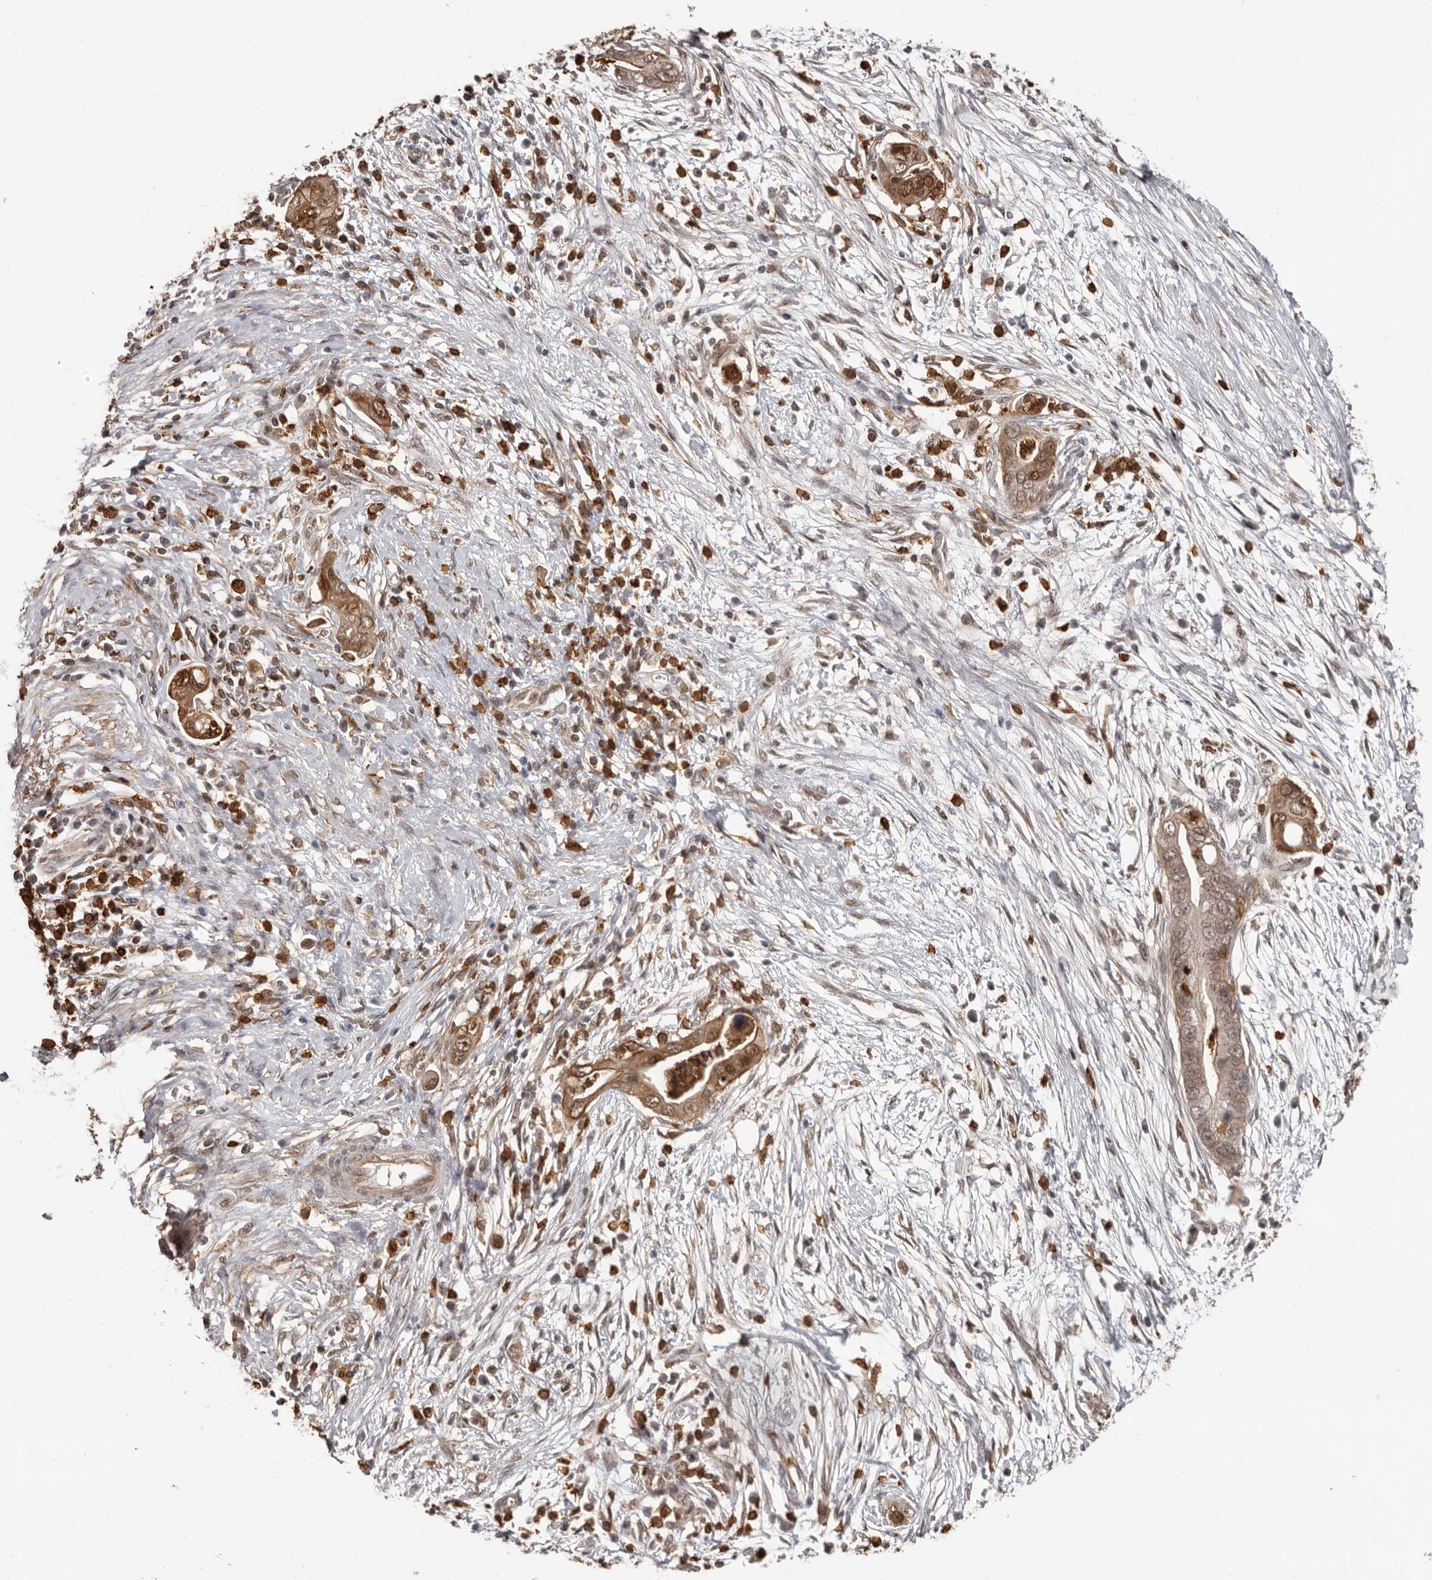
{"staining": {"intensity": "moderate", "quantity": ">75%", "location": "cytoplasmic/membranous,nuclear"}, "tissue": "pancreatic cancer", "cell_type": "Tumor cells", "image_type": "cancer", "snomed": [{"axis": "morphology", "description": "Adenocarcinoma, NOS"}, {"axis": "topography", "description": "Pancreas"}], "caption": "Immunohistochemical staining of human adenocarcinoma (pancreatic) exhibits moderate cytoplasmic/membranous and nuclear protein staining in approximately >75% of tumor cells. (DAB IHC with brightfield microscopy, high magnification).", "gene": "PRR12", "patient": {"sex": "male", "age": 75}}